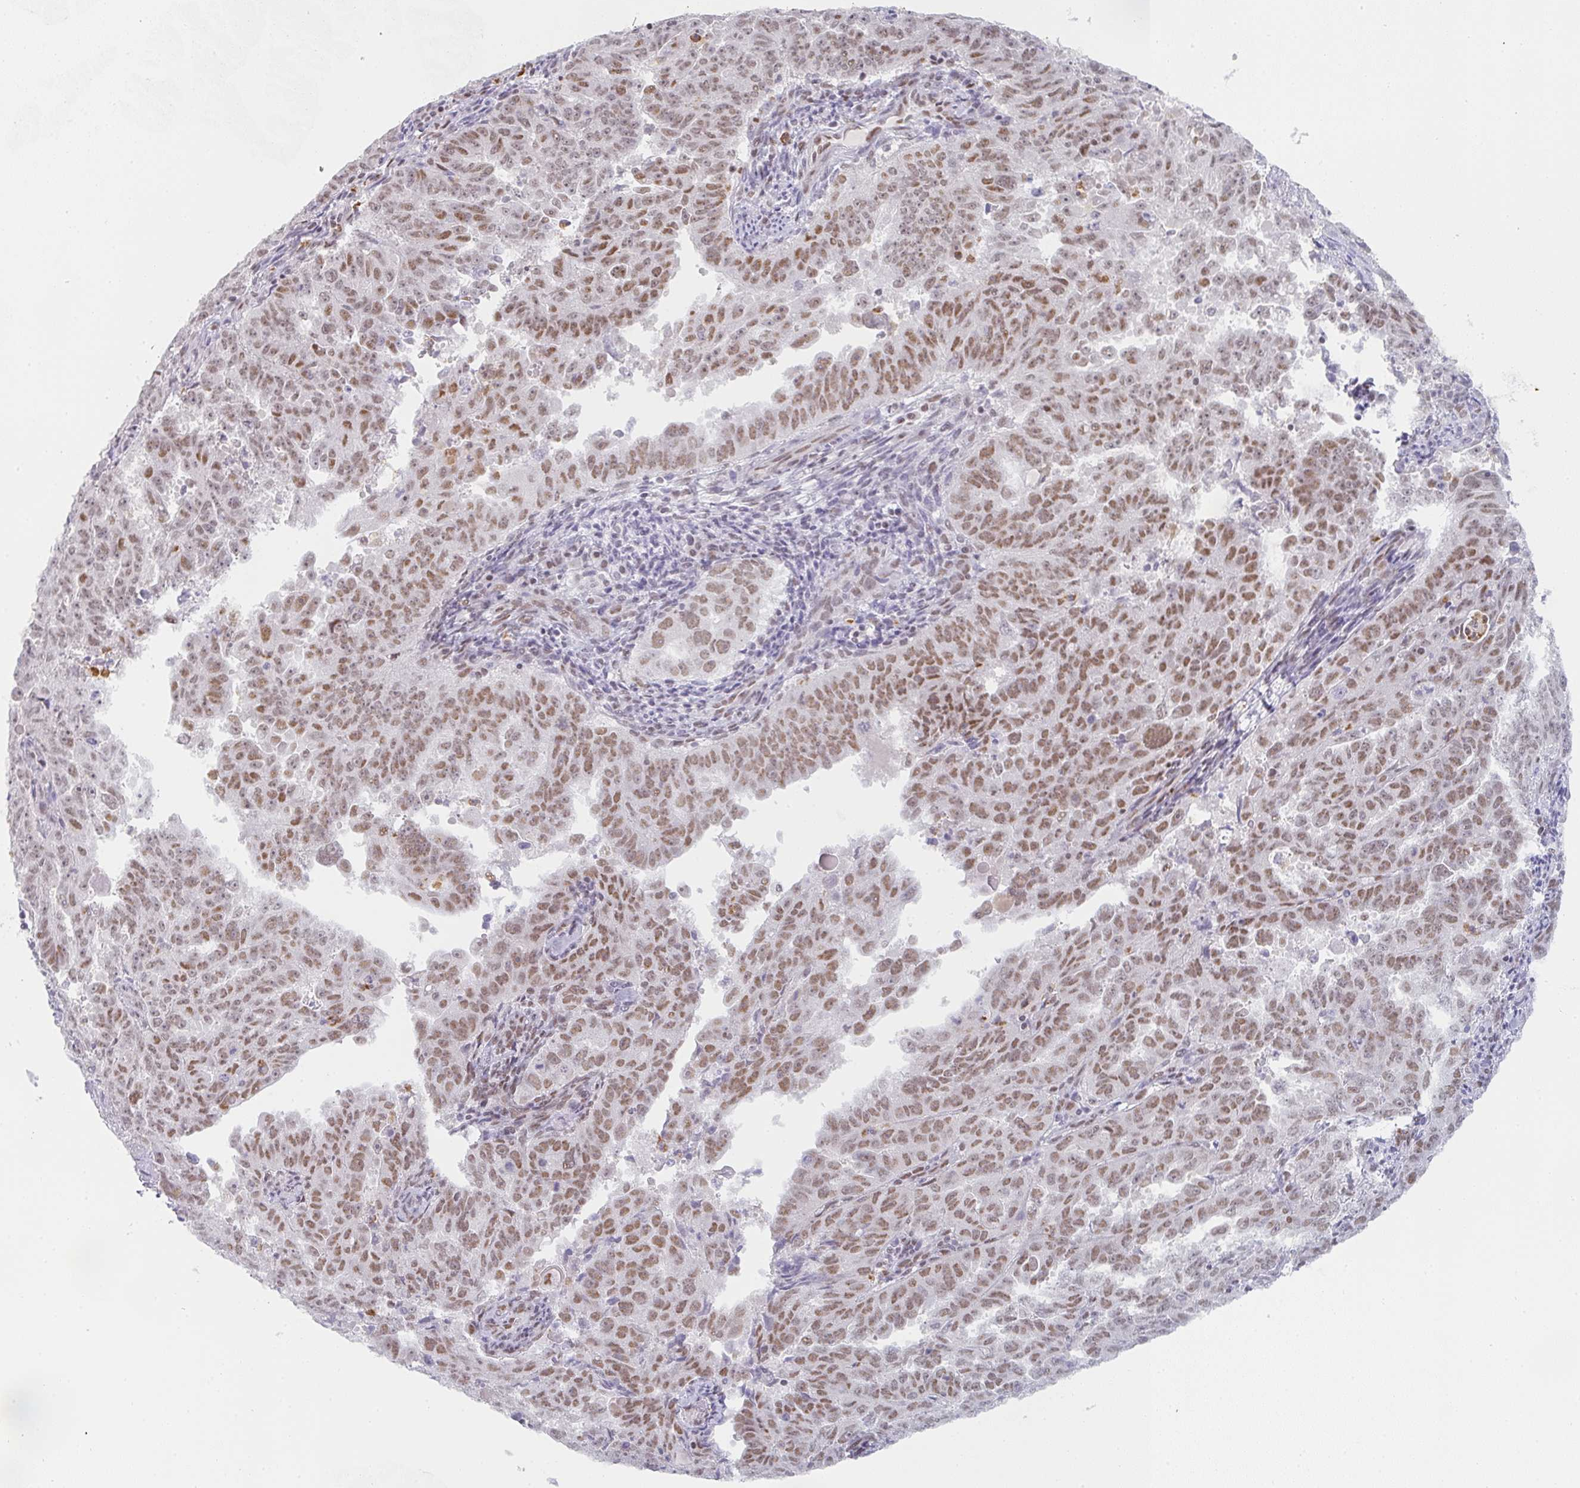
{"staining": {"intensity": "moderate", "quantity": ">75%", "location": "nuclear"}, "tissue": "endometrial cancer", "cell_type": "Tumor cells", "image_type": "cancer", "snomed": [{"axis": "morphology", "description": "Adenocarcinoma, NOS"}, {"axis": "topography", "description": "Endometrium"}], "caption": "Human endometrial cancer stained for a protein (brown) shows moderate nuclear positive positivity in approximately >75% of tumor cells.", "gene": "LIN54", "patient": {"sex": "female", "age": 65}}